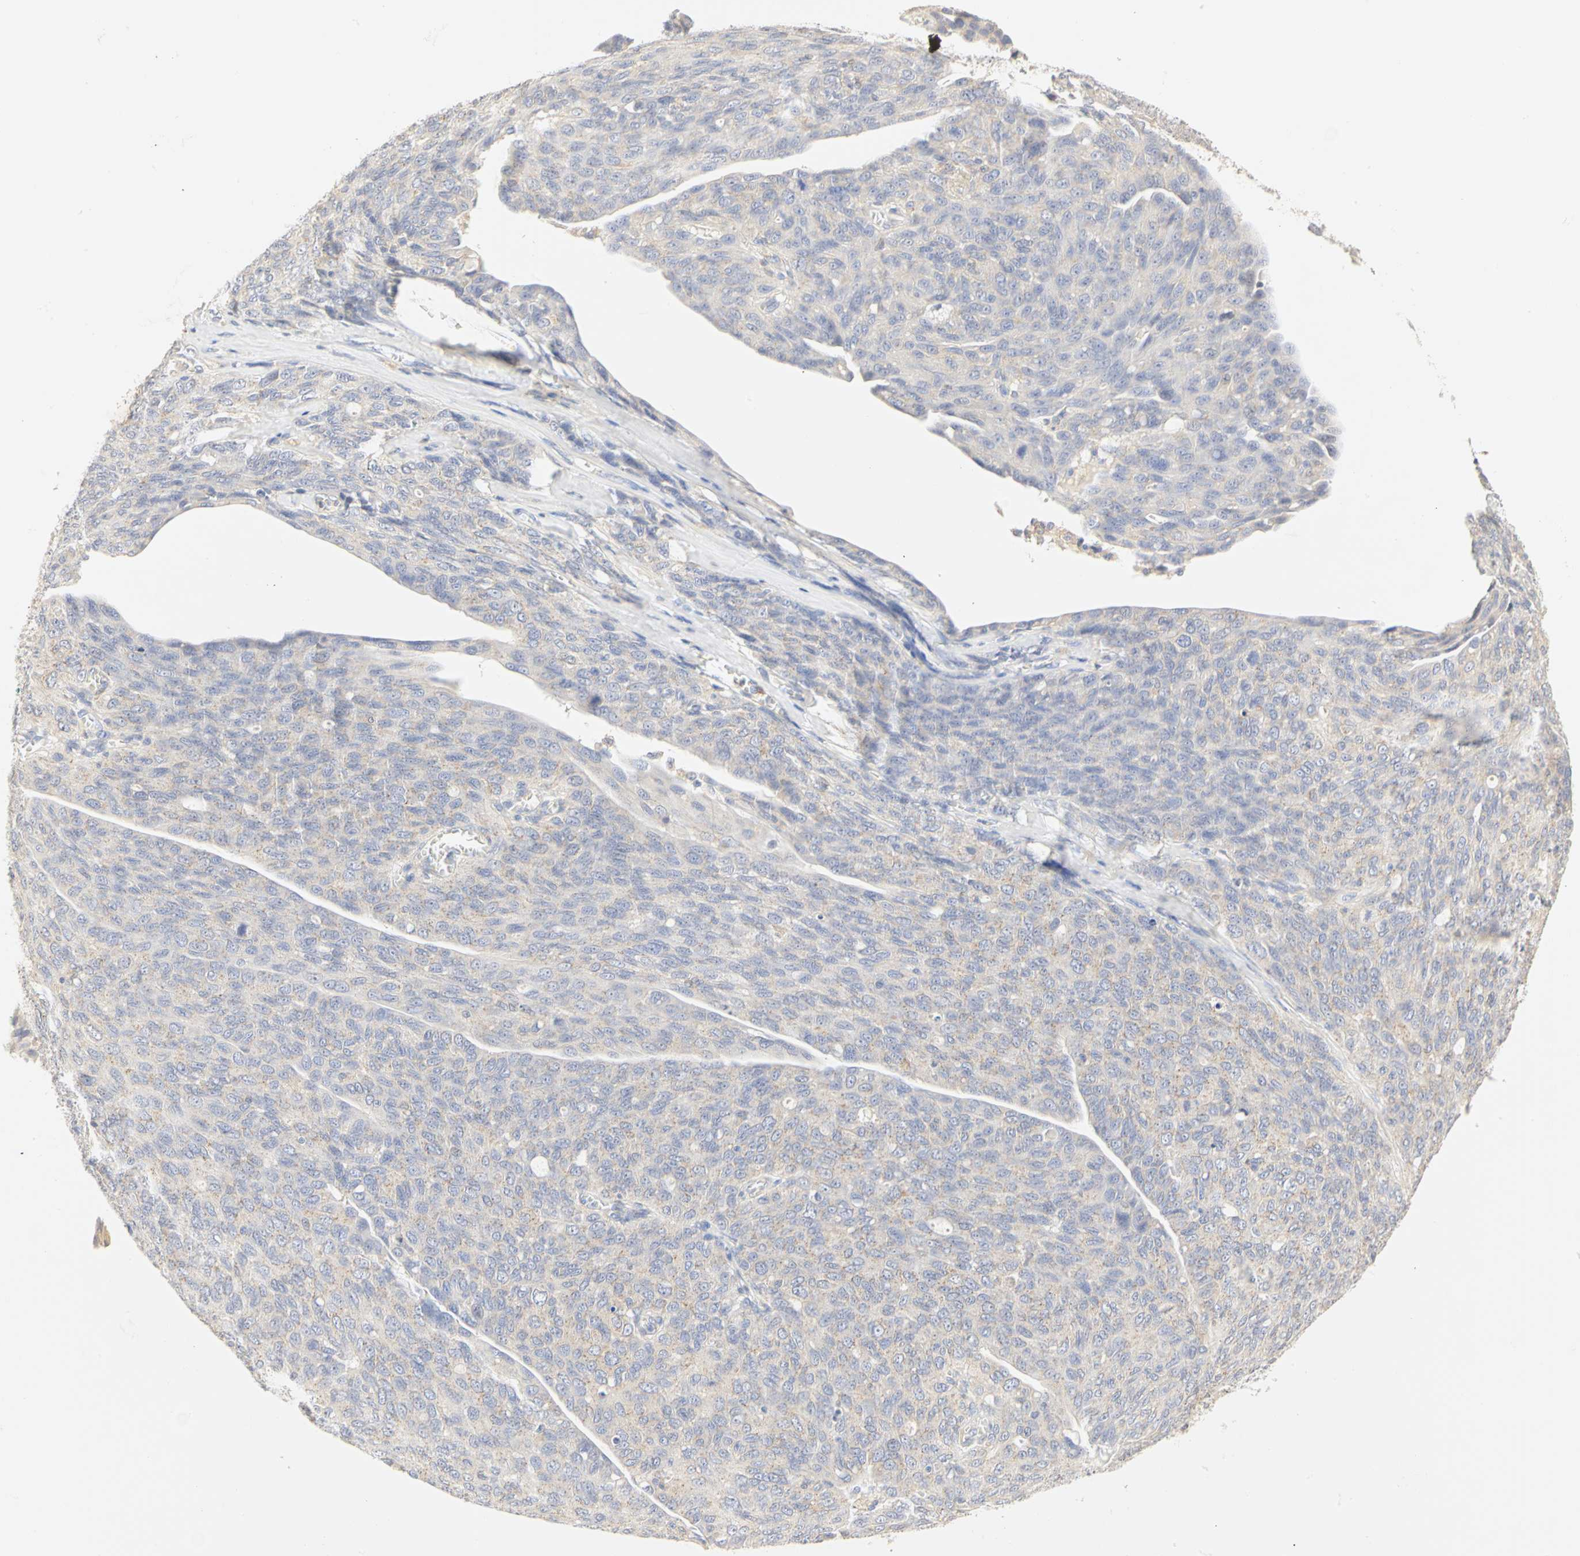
{"staining": {"intensity": "weak", "quantity": ">75%", "location": "cytoplasmic/membranous"}, "tissue": "ovarian cancer", "cell_type": "Tumor cells", "image_type": "cancer", "snomed": [{"axis": "morphology", "description": "Carcinoma, endometroid"}, {"axis": "topography", "description": "Ovary"}], "caption": "A high-resolution micrograph shows immunohistochemistry (IHC) staining of ovarian endometroid carcinoma, which demonstrates weak cytoplasmic/membranous positivity in about >75% of tumor cells.", "gene": "GNRH2", "patient": {"sex": "female", "age": 60}}